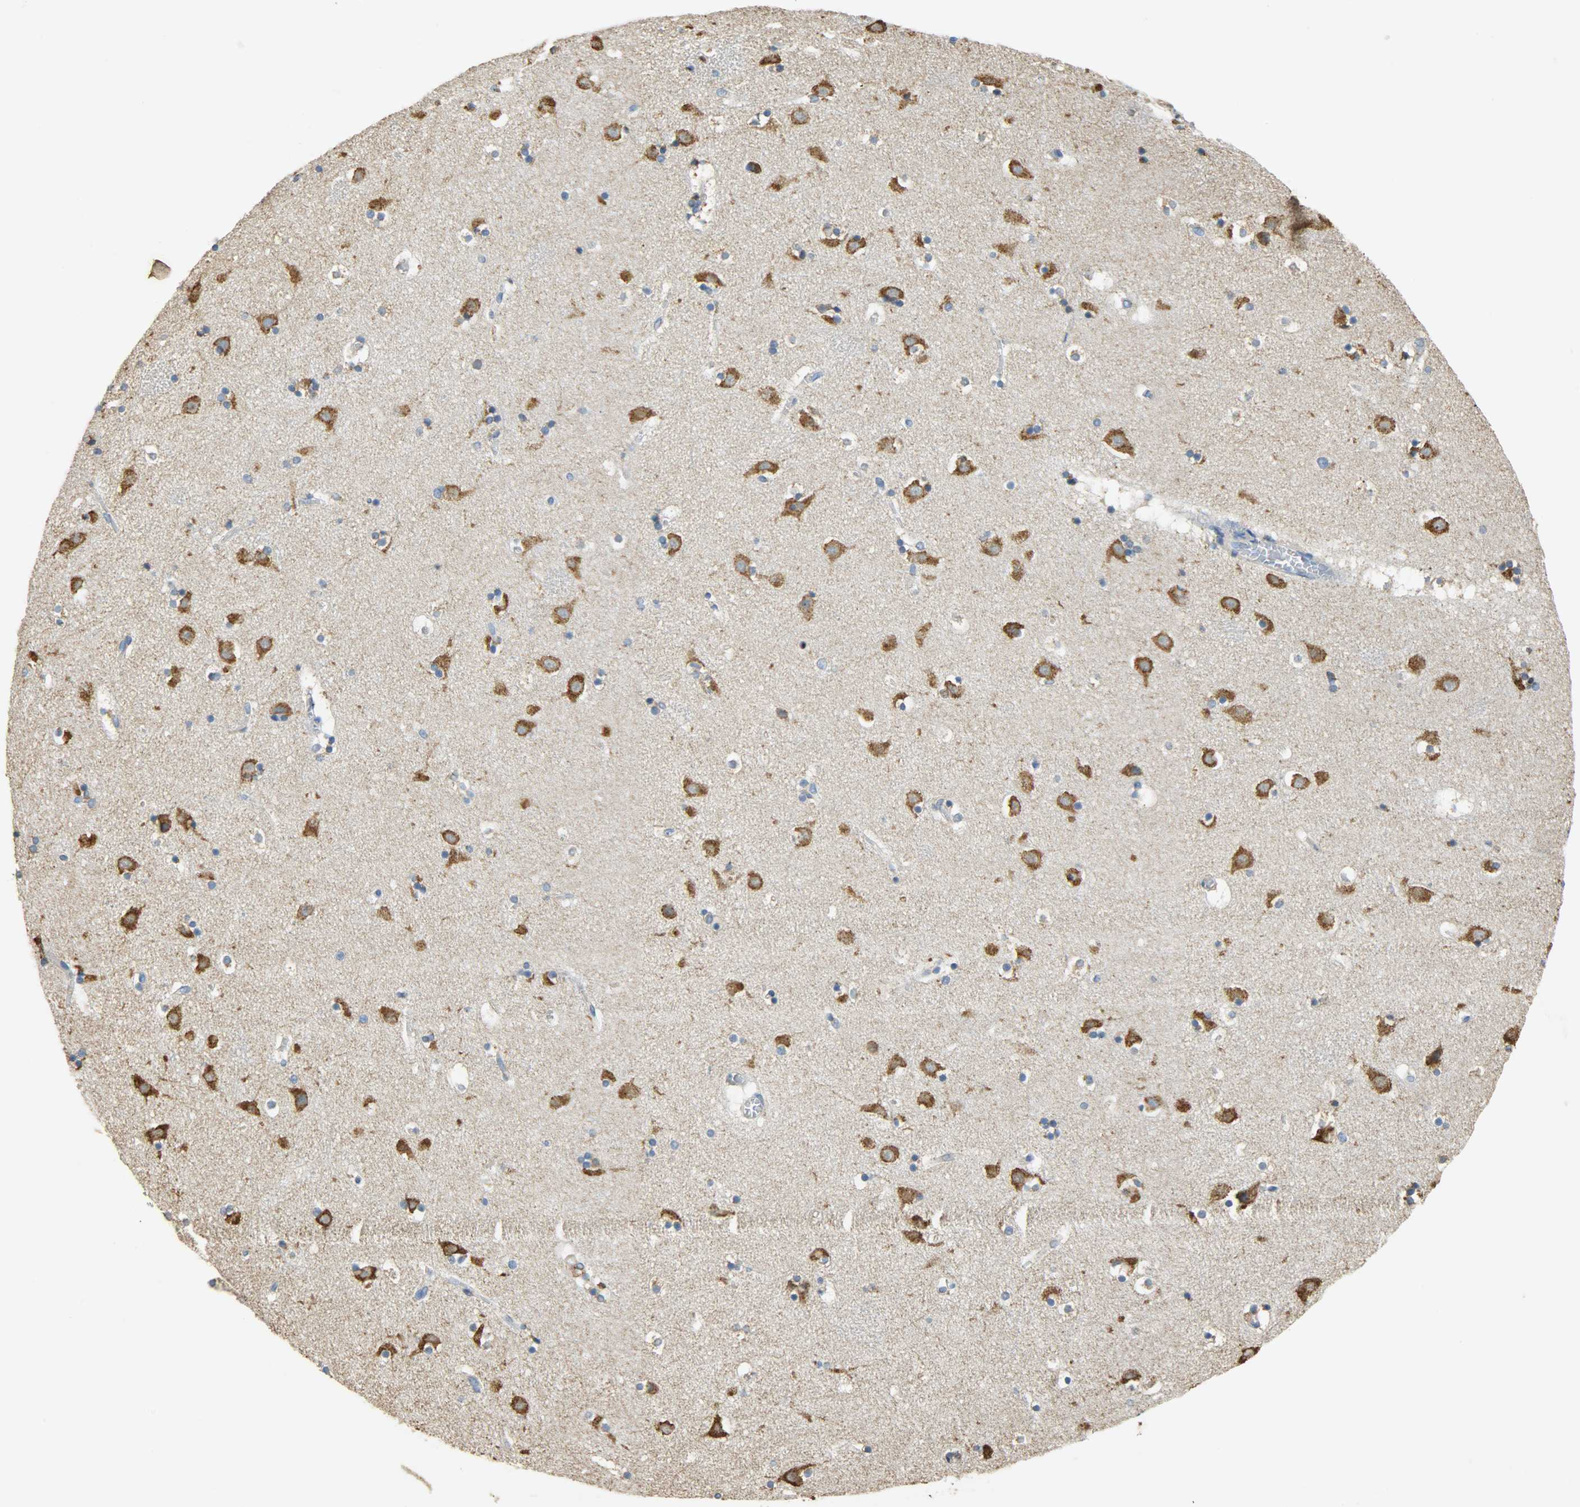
{"staining": {"intensity": "strong", "quantity": ">75%", "location": "cytoplasmic/membranous"}, "tissue": "caudate", "cell_type": "Glial cells", "image_type": "normal", "snomed": [{"axis": "morphology", "description": "Normal tissue, NOS"}, {"axis": "topography", "description": "Lateral ventricle wall"}], "caption": "Benign caudate was stained to show a protein in brown. There is high levels of strong cytoplasmic/membranous positivity in approximately >75% of glial cells.", "gene": "HSPA5", "patient": {"sex": "male", "age": 45}}